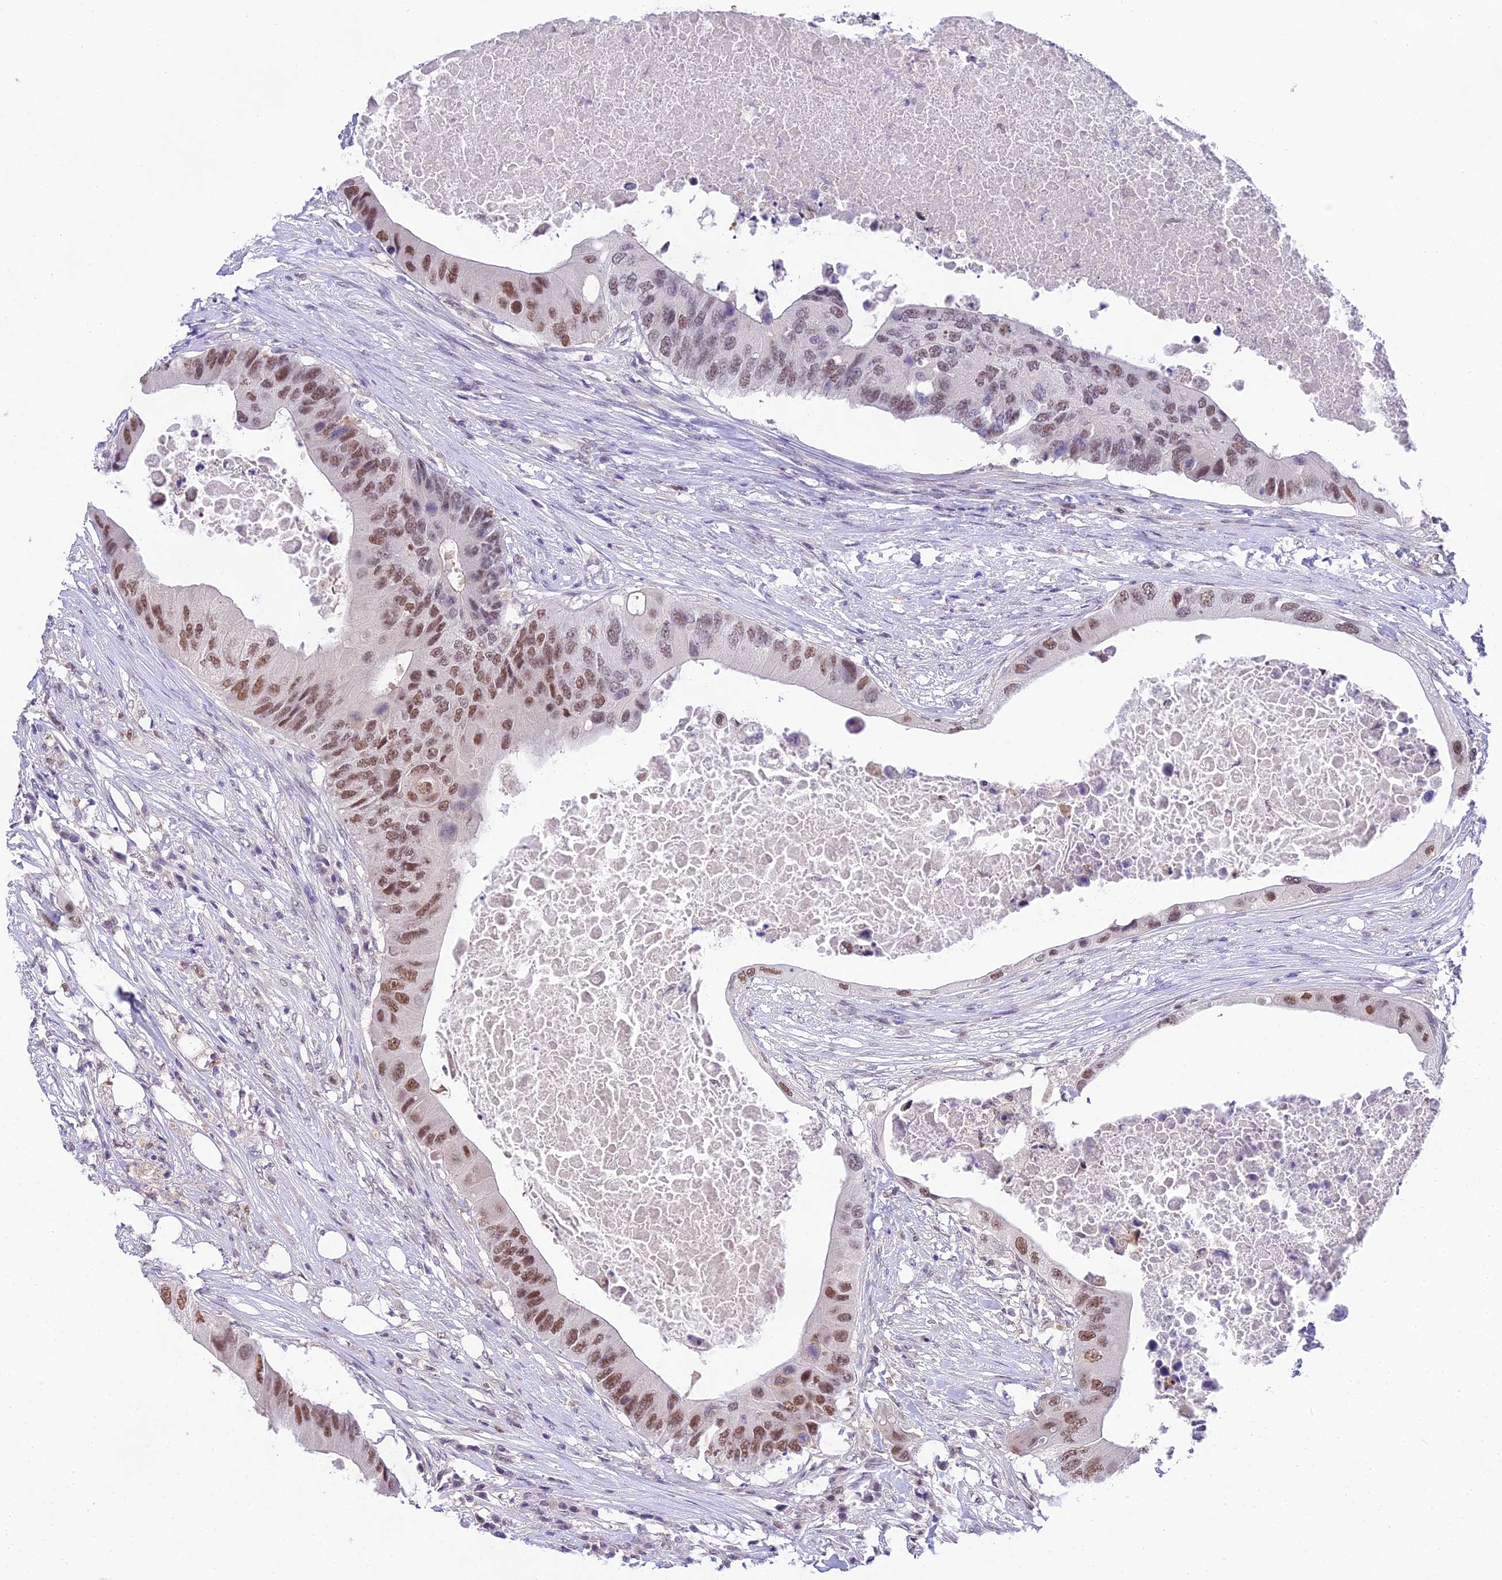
{"staining": {"intensity": "moderate", "quantity": ">75%", "location": "nuclear"}, "tissue": "colorectal cancer", "cell_type": "Tumor cells", "image_type": "cancer", "snomed": [{"axis": "morphology", "description": "Adenocarcinoma, NOS"}, {"axis": "topography", "description": "Colon"}], "caption": "Tumor cells show moderate nuclear expression in approximately >75% of cells in colorectal cancer.", "gene": "MAT2A", "patient": {"sex": "male", "age": 71}}